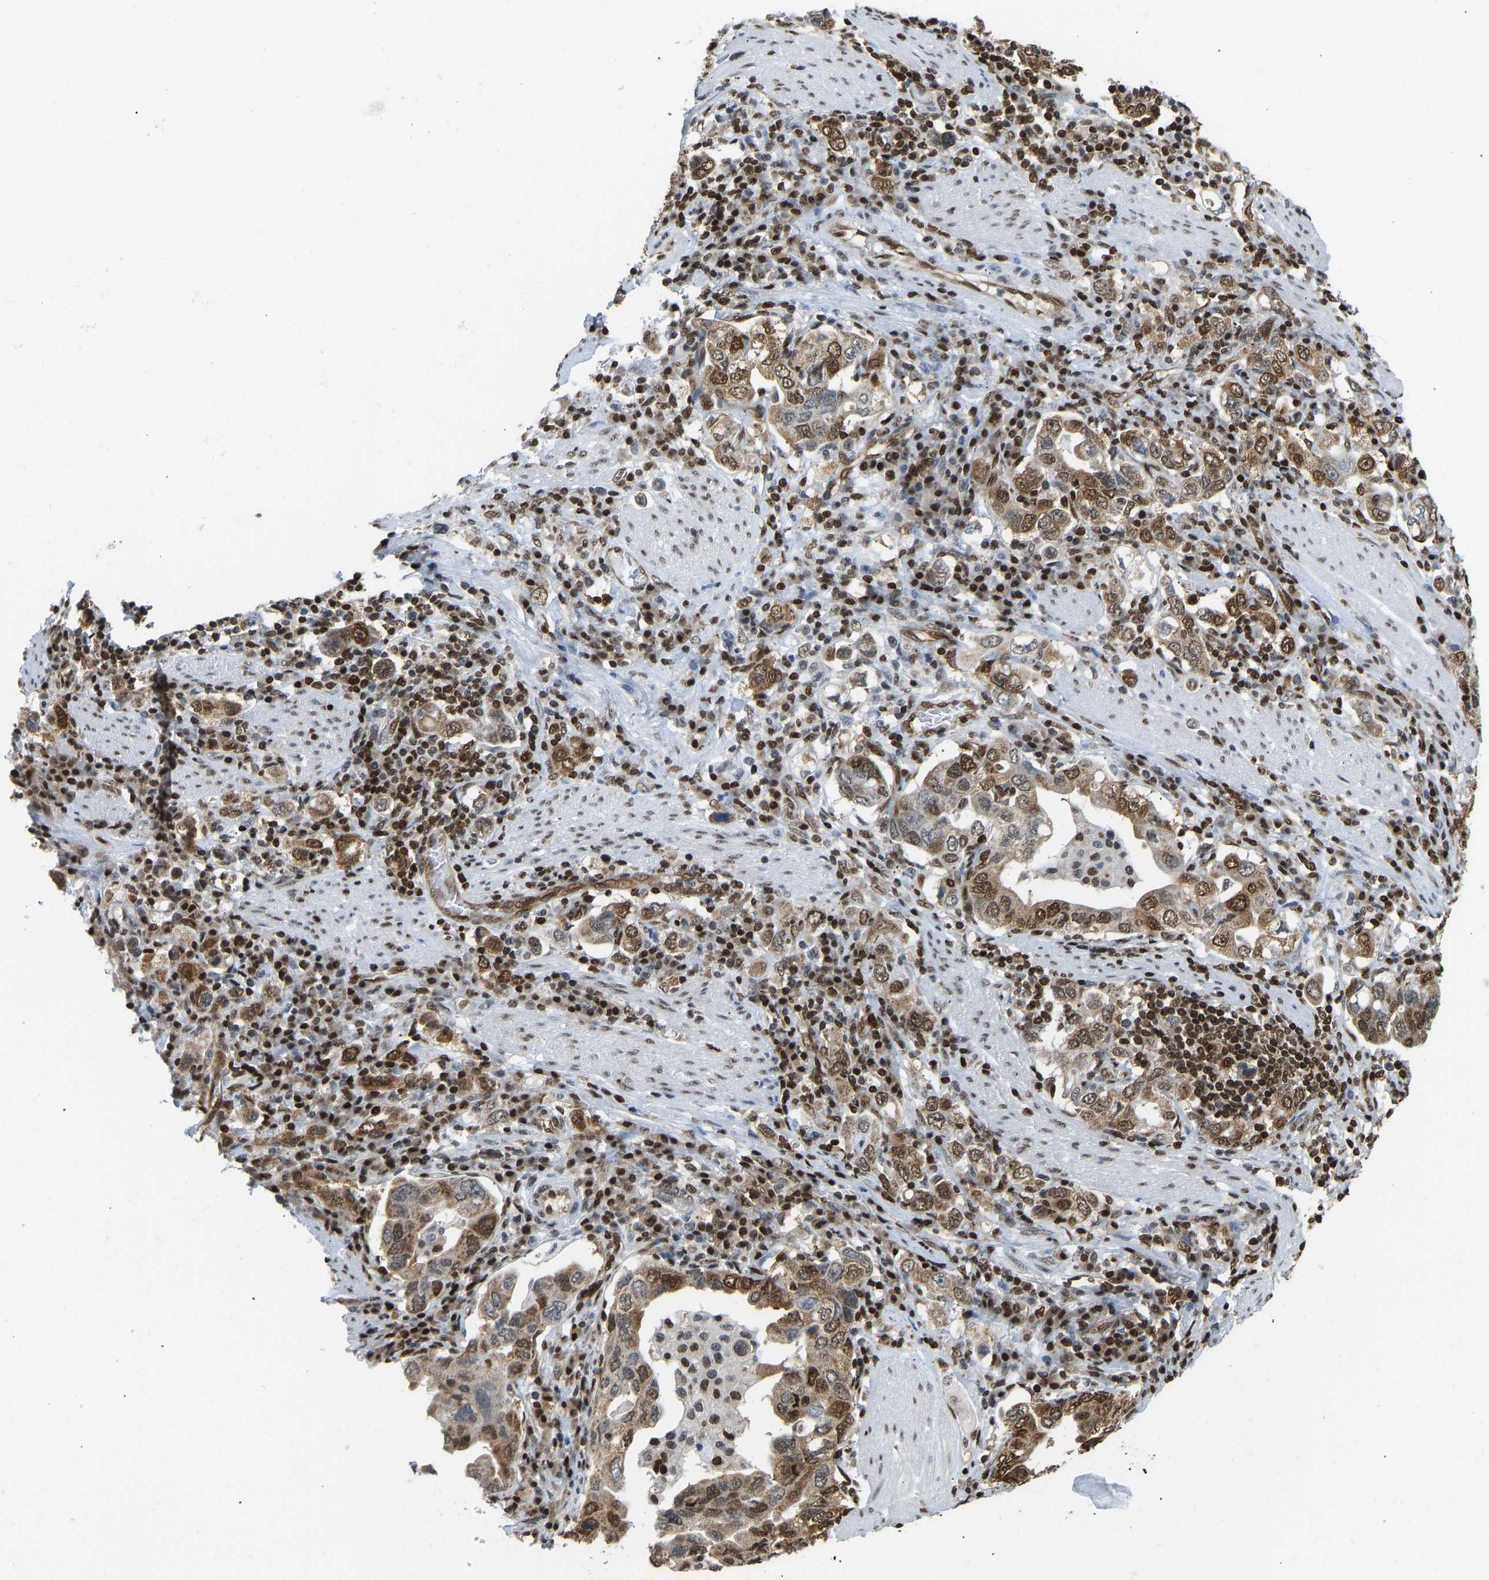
{"staining": {"intensity": "strong", "quantity": ">75%", "location": "cytoplasmic/membranous,nuclear"}, "tissue": "stomach cancer", "cell_type": "Tumor cells", "image_type": "cancer", "snomed": [{"axis": "morphology", "description": "Adenocarcinoma, NOS"}, {"axis": "topography", "description": "Stomach, upper"}], "caption": "Adenocarcinoma (stomach) tissue shows strong cytoplasmic/membranous and nuclear positivity in about >75% of tumor cells, visualized by immunohistochemistry.", "gene": "ZSCAN20", "patient": {"sex": "male", "age": 62}}